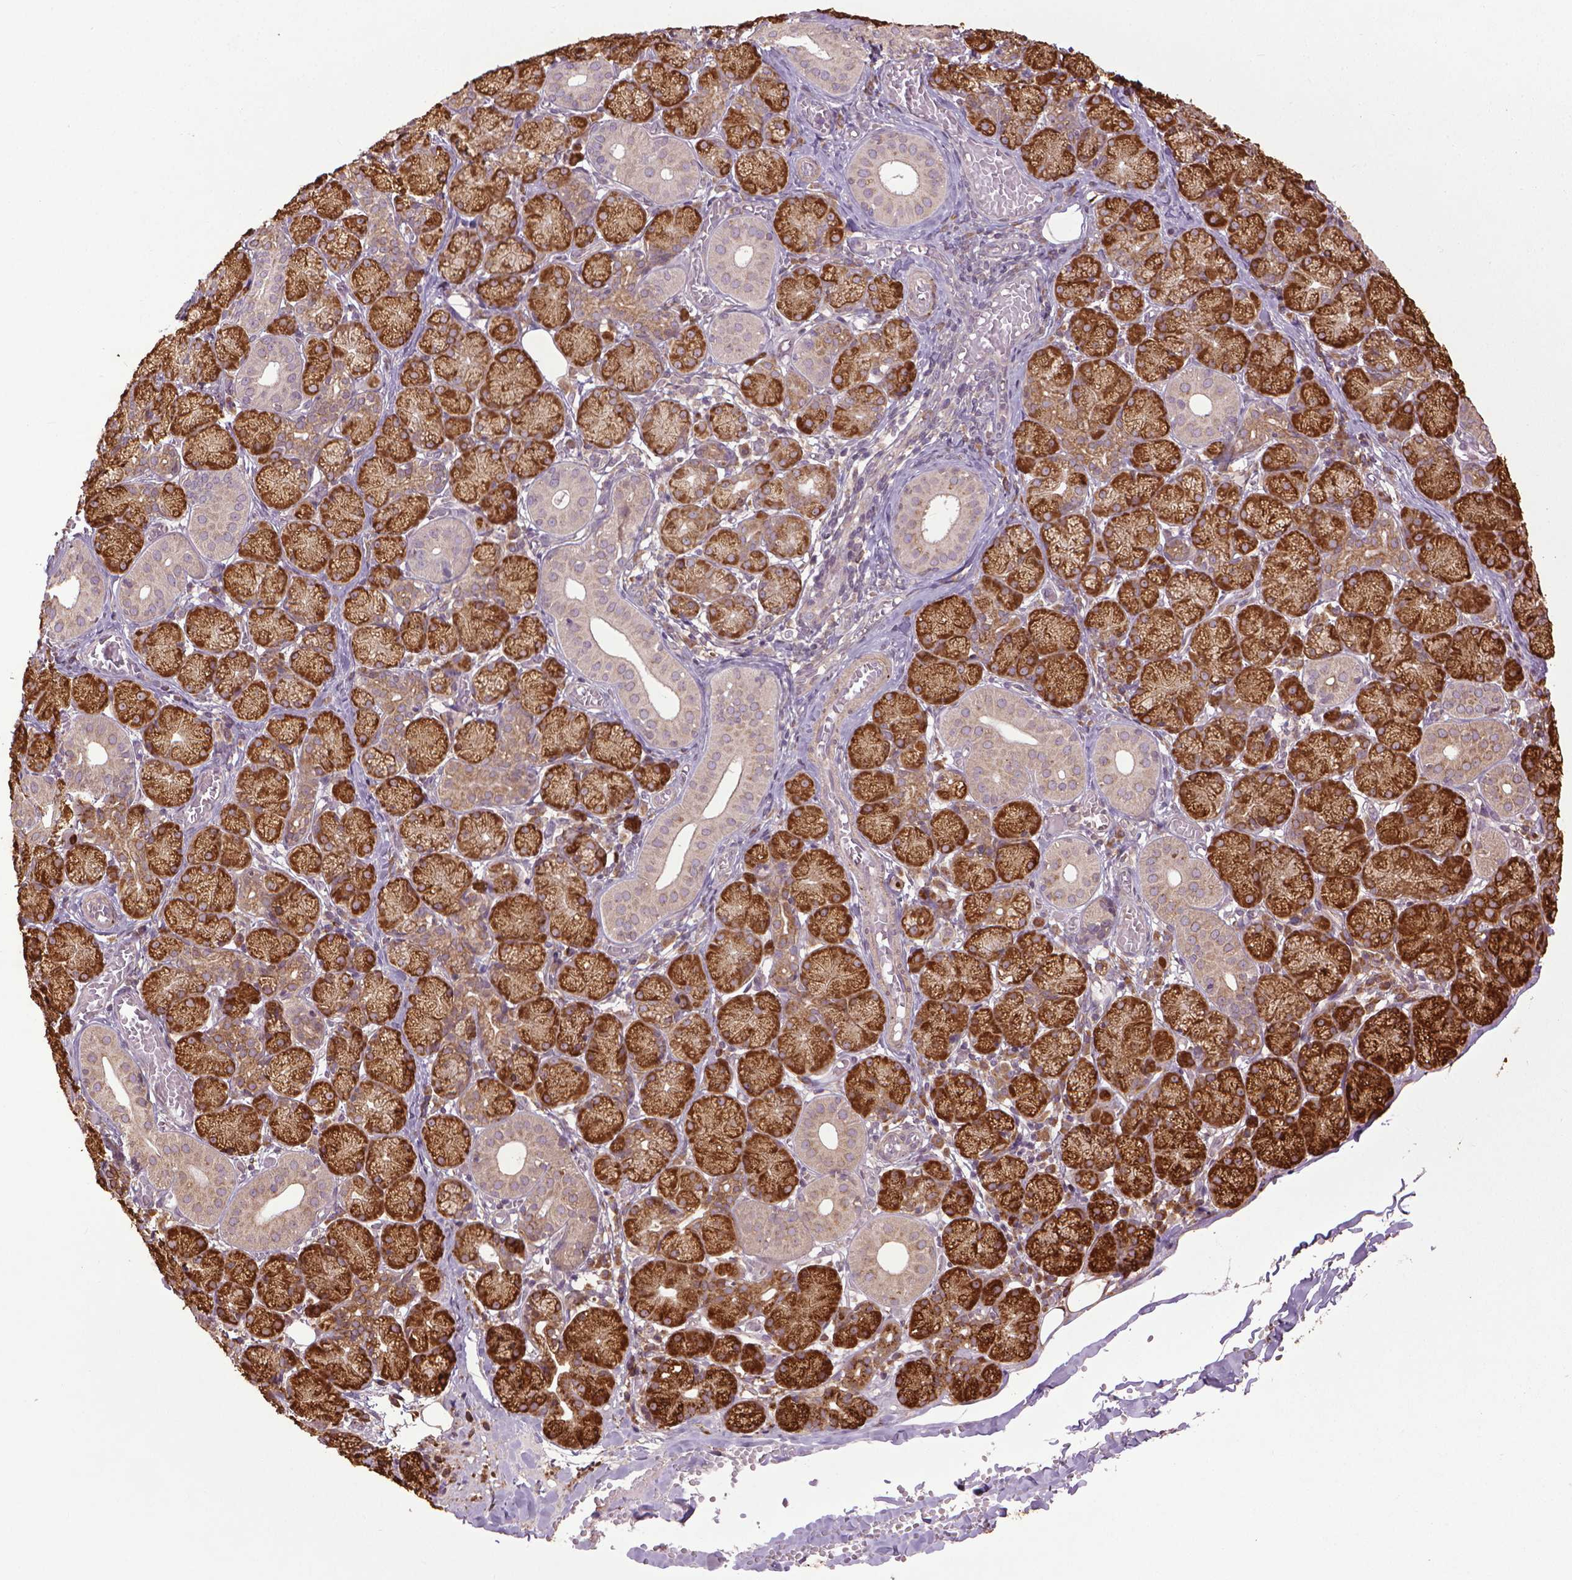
{"staining": {"intensity": "strong", "quantity": ">75%", "location": "cytoplasmic/membranous"}, "tissue": "salivary gland", "cell_type": "Glandular cells", "image_type": "normal", "snomed": [{"axis": "morphology", "description": "Normal tissue, NOS"}, {"axis": "topography", "description": "Salivary gland"}, {"axis": "topography", "description": "Peripheral nerve tissue"}], "caption": "Salivary gland stained with a brown dye reveals strong cytoplasmic/membranous positive positivity in approximately >75% of glandular cells.", "gene": "GAS1", "patient": {"sex": "female", "age": 24}}